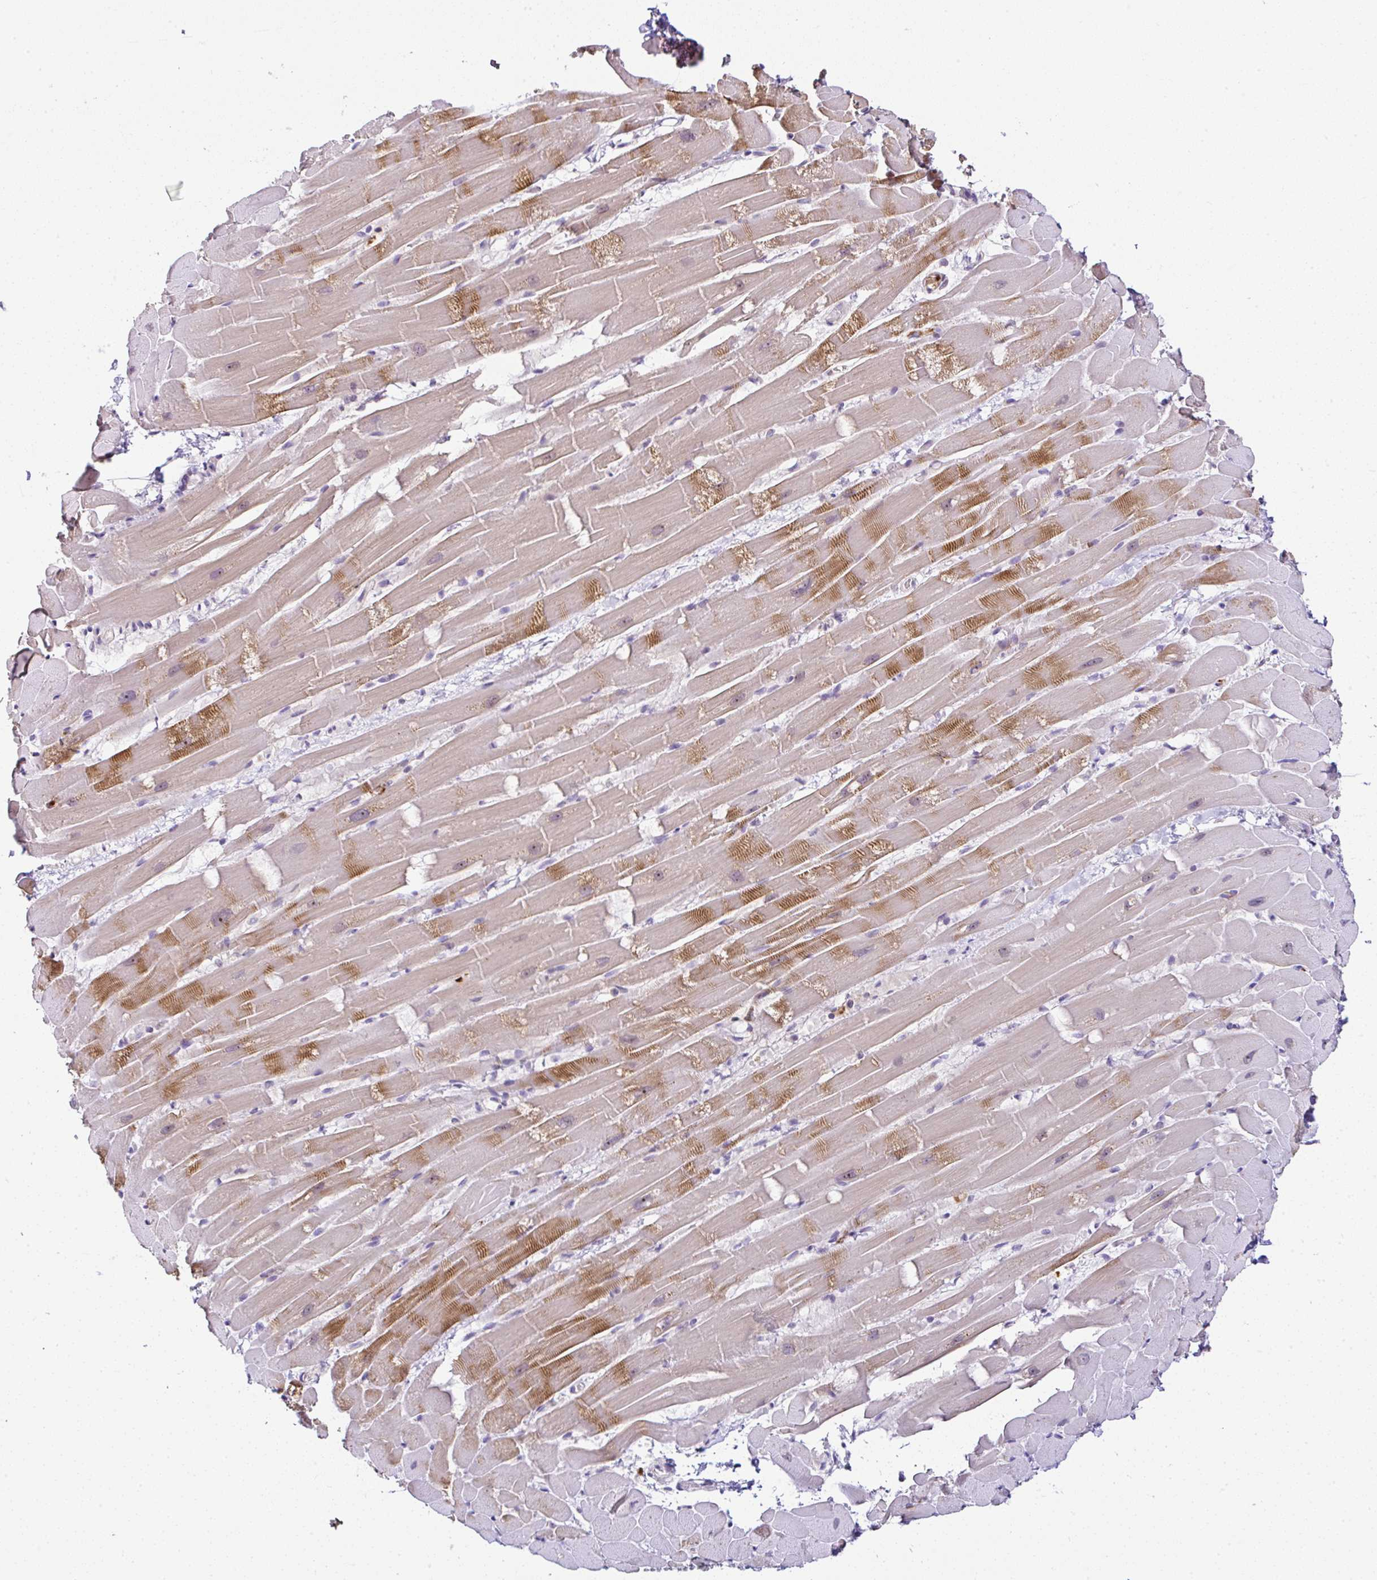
{"staining": {"intensity": "moderate", "quantity": "25%-75%", "location": "cytoplasmic/membranous"}, "tissue": "heart muscle", "cell_type": "Cardiomyocytes", "image_type": "normal", "snomed": [{"axis": "morphology", "description": "Normal tissue, NOS"}, {"axis": "topography", "description": "Heart"}], "caption": "Immunohistochemical staining of normal heart muscle displays 25%-75% levels of moderate cytoplasmic/membranous protein positivity in about 25%-75% of cardiomyocytes.", "gene": "PTPN2", "patient": {"sex": "male", "age": 37}}